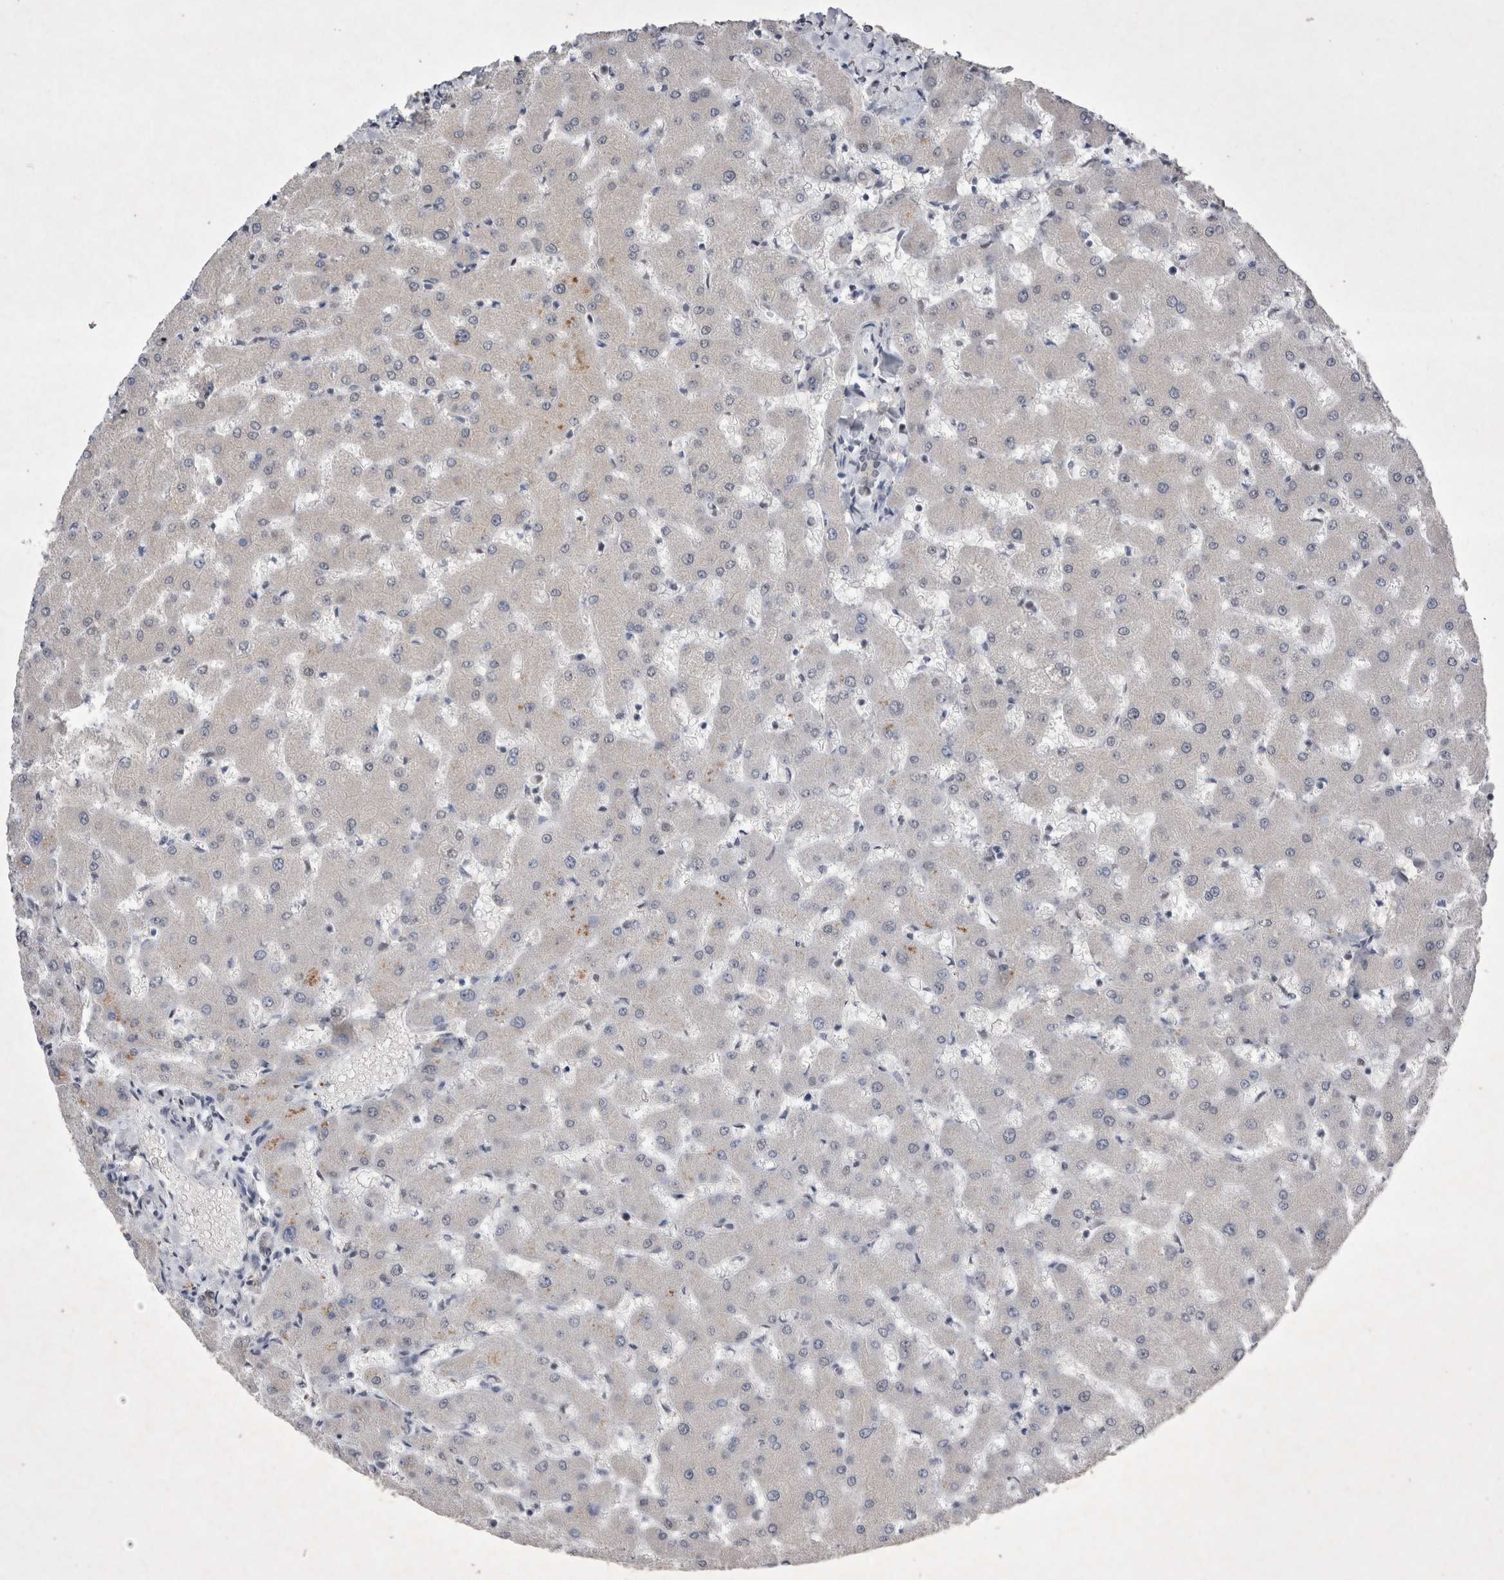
{"staining": {"intensity": "weak", "quantity": "25%-75%", "location": "nuclear"}, "tissue": "liver", "cell_type": "Cholangiocytes", "image_type": "normal", "snomed": [{"axis": "morphology", "description": "Normal tissue, NOS"}, {"axis": "topography", "description": "Liver"}], "caption": "Protein positivity by IHC reveals weak nuclear expression in approximately 25%-75% of cholangiocytes in benign liver. (brown staining indicates protein expression, while blue staining denotes nuclei).", "gene": "RBM6", "patient": {"sex": "female", "age": 63}}